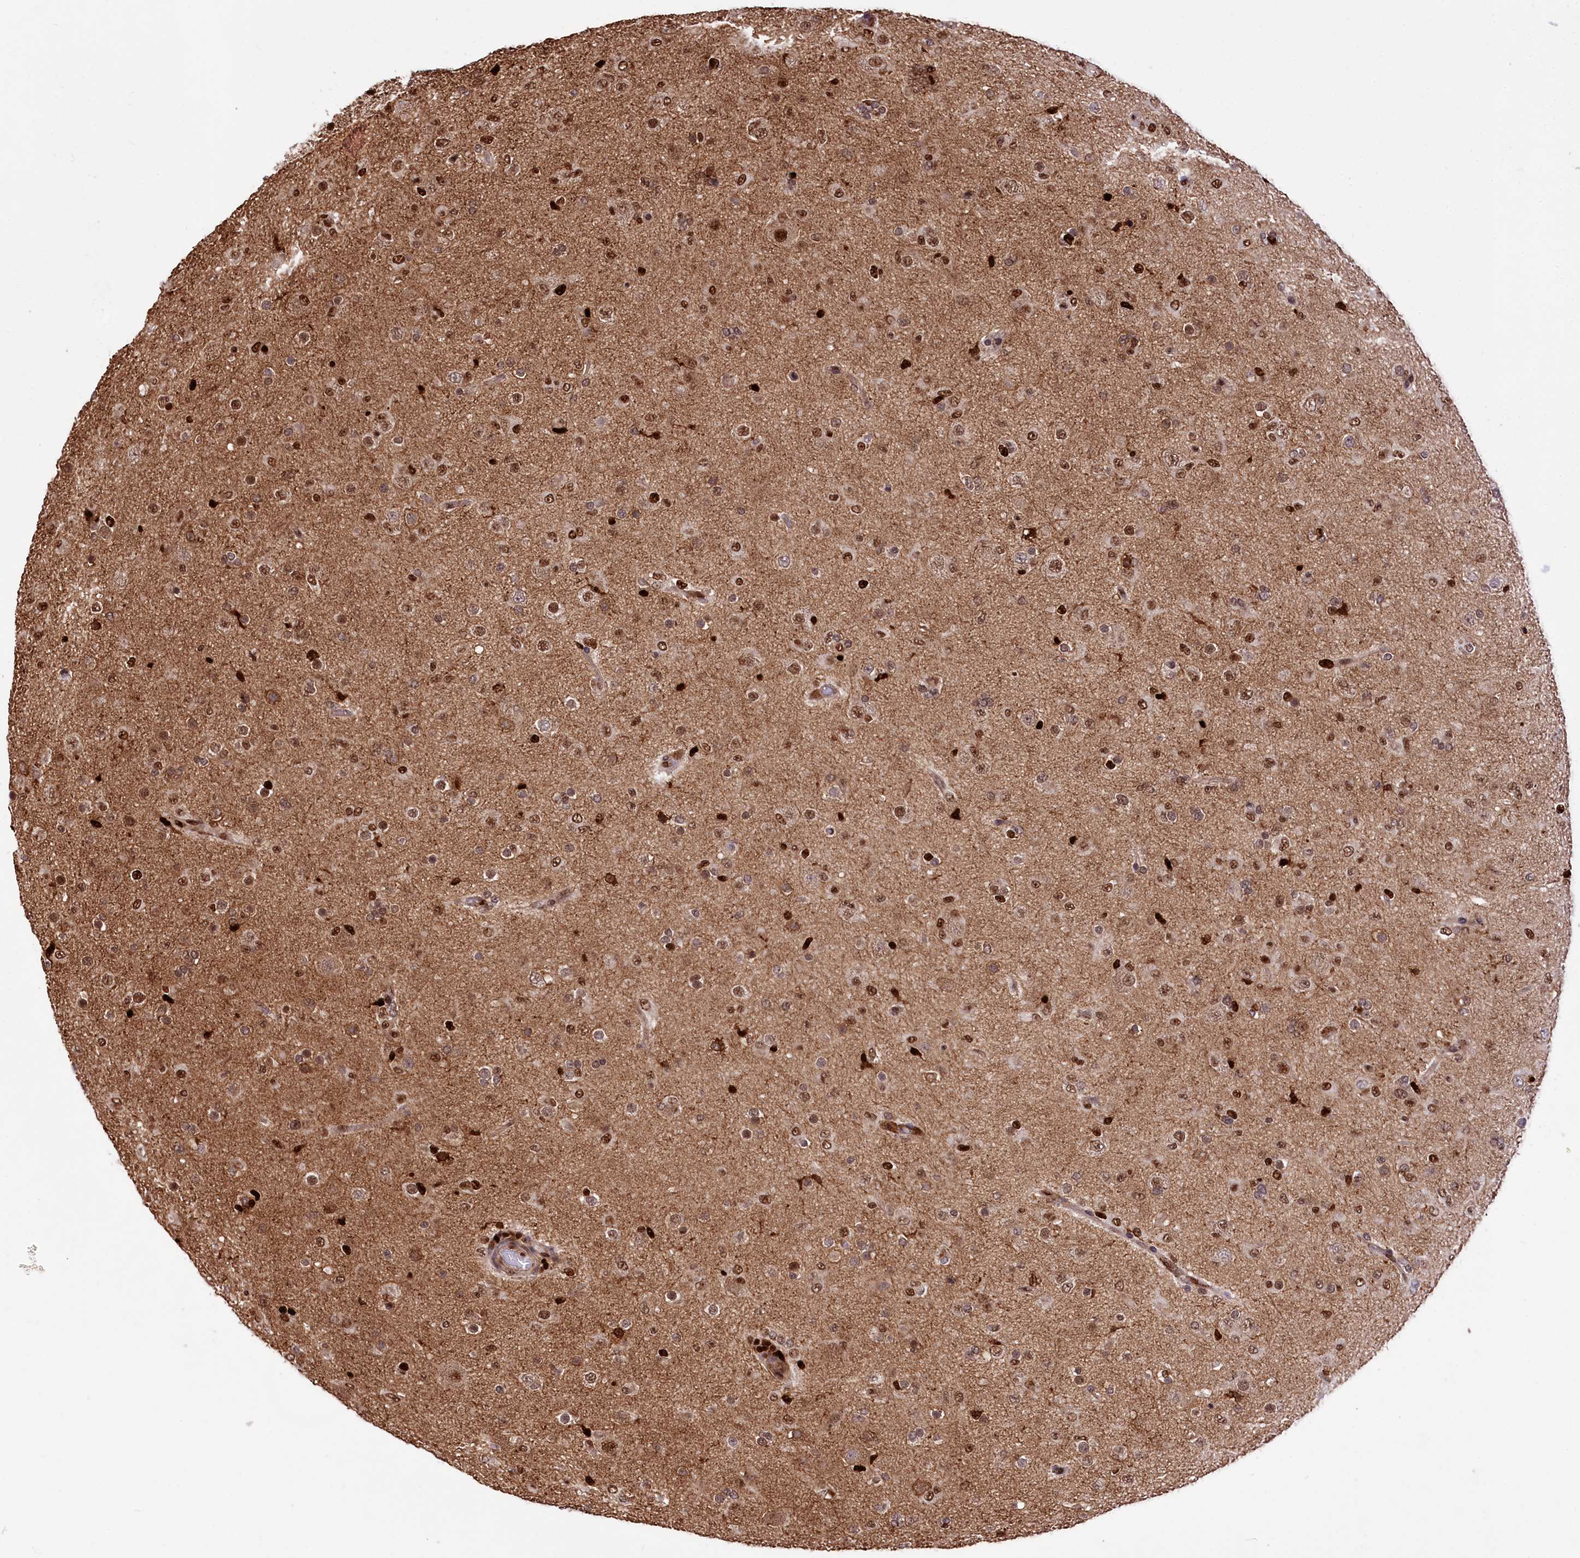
{"staining": {"intensity": "moderate", "quantity": "25%-75%", "location": "nuclear"}, "tissue": "glioma", "cell_type": "Tumor cells", "image_type": "cancer", "snomed": [{"axis": "morphology", "description": "Glioma, malignant, Low grade"}, {"axis": "topography", "description": "Brain"}], "caption": "Tumor cells reveal medium levels of moderate nuclear expression in about 25%-75% of cells in human glioma.", "gene": "FIGN", "patient": {"sex": "male", "age": 65}}